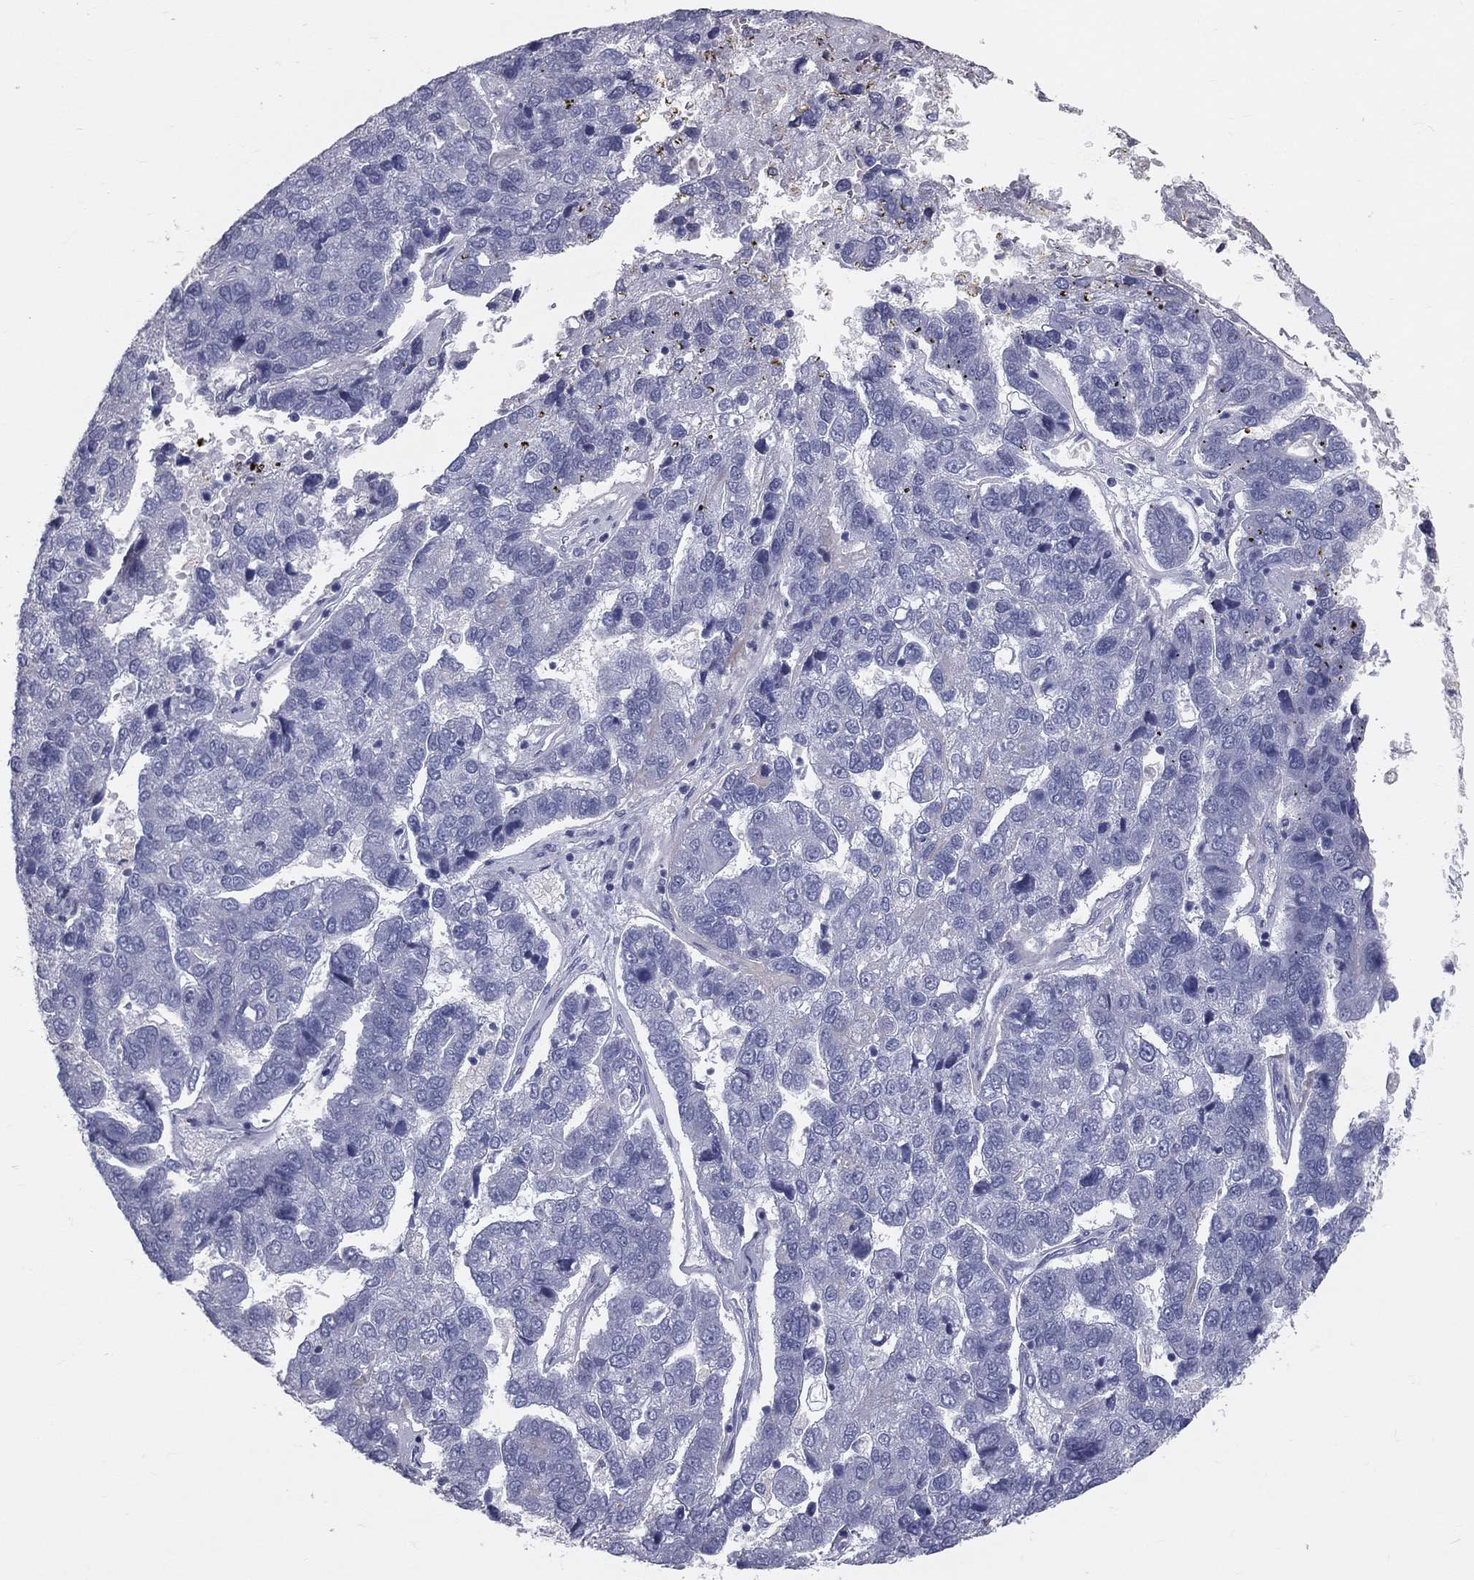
{"staining": {"intensity": "negative", "quantity": "none", "location": "none"}, "tissue": "pancreatic cancer", "cell_type": "Tumor cells", "image_type": "cancer", "snomed": [{"axis": "morphology", "description": "Adenocarcinoma, NOS"}, {"axis": "topography", "description": "Pancreas"}], "caption": "This is a histopathology image of immunohistochemistry staining of adenocarcinoma (pancreatic), which shows no expression in tumor cells.", "gene": "TFPI2", "patient": {"sex": "female", "age": 61}}